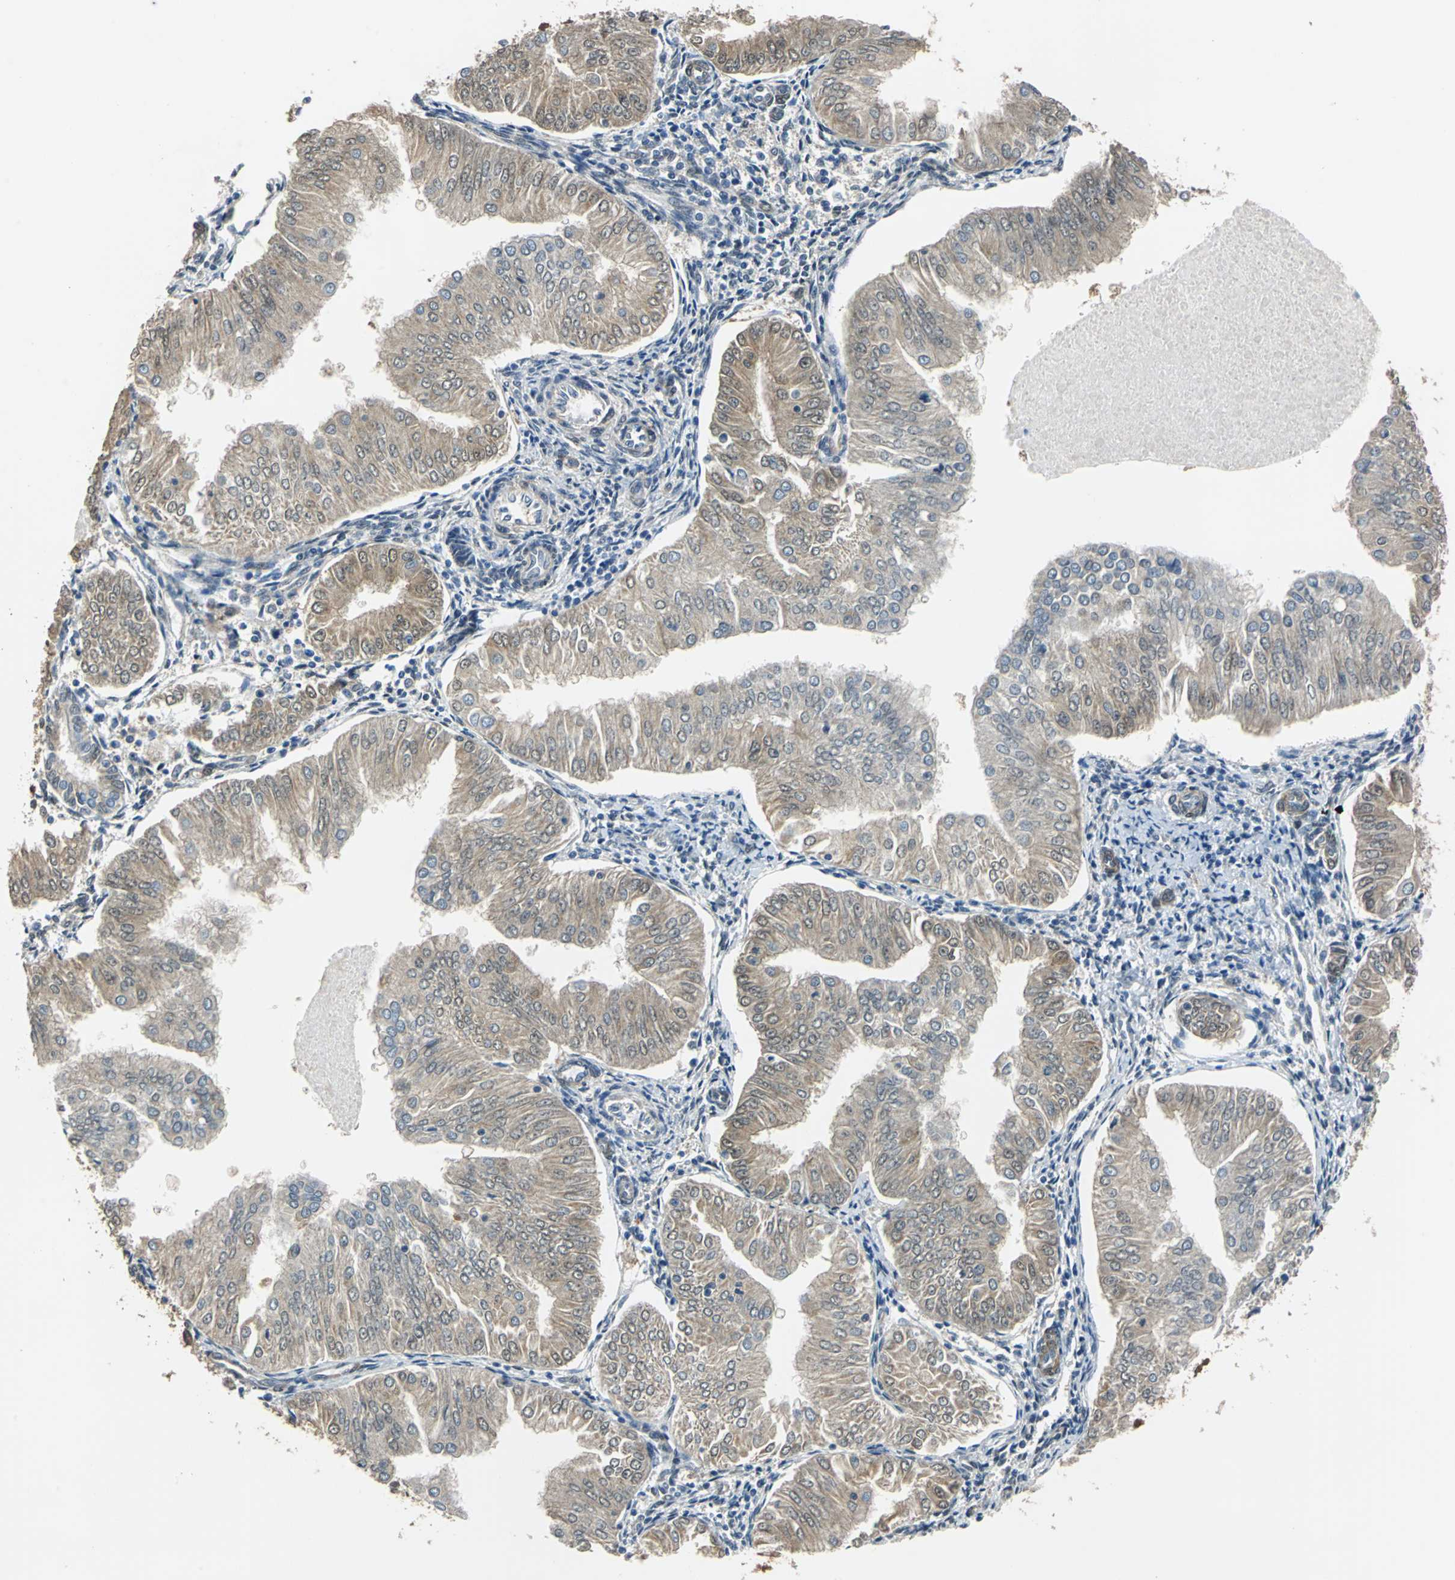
{"staining": {"intensity": "moderate", "quantity": ">75%", "location": "cytoplasmic/membranous"}, "tissue": "endometrial cancer", "cell_type": "Tumor cells", "image_type": "cancer", "snomed": [{"axis": "morphology", "description": "Adenocarcinoma, NOS"}, {"axis": "topography", "description": "Endometrium"}], "caption": "Brown immunohistochemical staining in human endometrial cancer (adenocarcinoma) demonstrates moderate cytoplasmic/membranous expression in approximately >75% of tumor cells.", "gene": "FKBP4", "patient": {"sex": "female", "age": 53}}